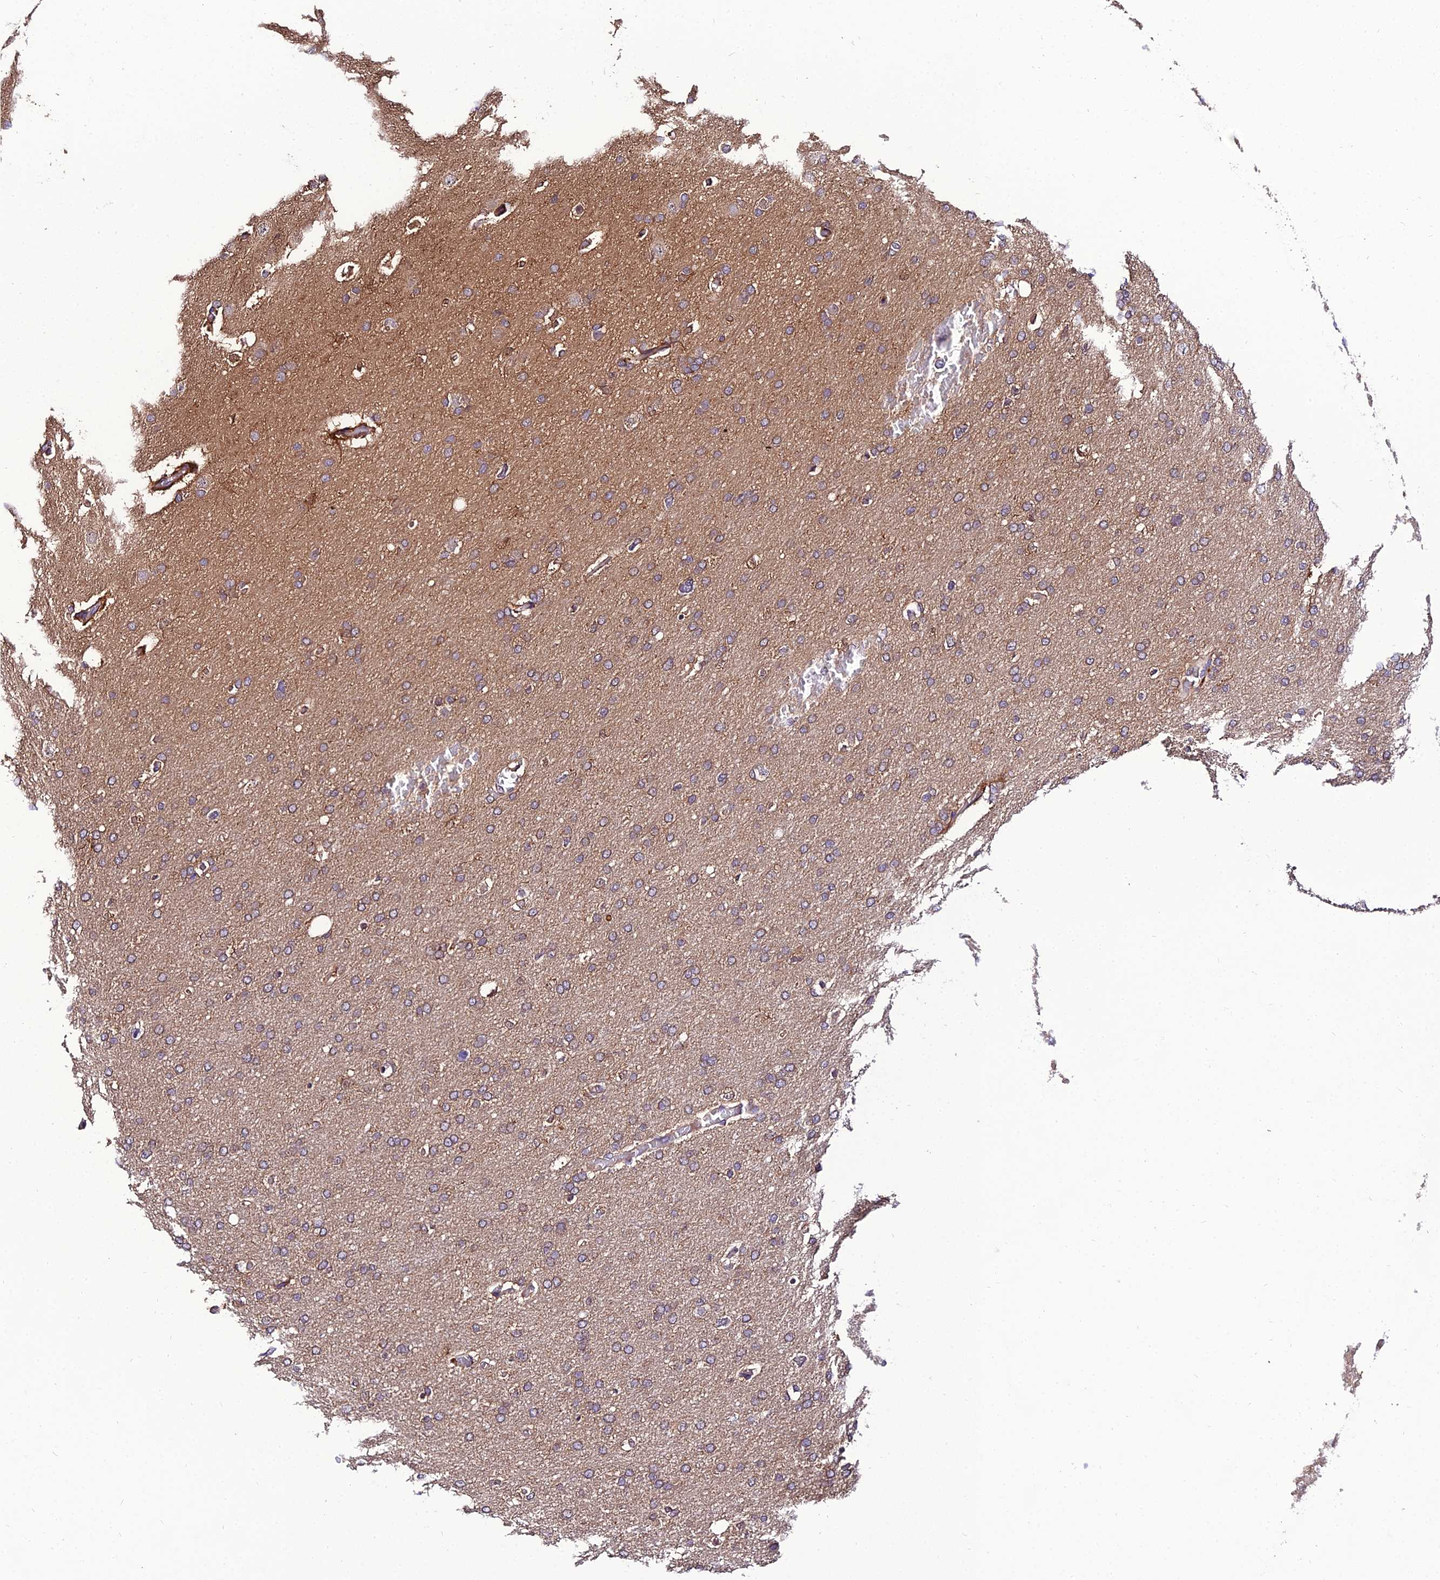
{"staining": {"intensity": "weak", "quantity": "25%-75%", "location": "cytoplasmic/membranous"}, "tissue": "glioma", "cell_type": "Tumor cells", "image_type": "cancer", "snomed": [{"axis": "morphology", "description": "Glioma, malignant, High grade"}, {"axis": "topography", "description": "Cerebral cortex"}], "caption": "There is low levels of weak cytoplasmic/membranous expression in tumor cells of malignant glioma (high-grade), as demonstrated by immunohistochemical staining (brown color).", "gene": "C2orf69", "patient": {"sex": "female", "age": 36}}